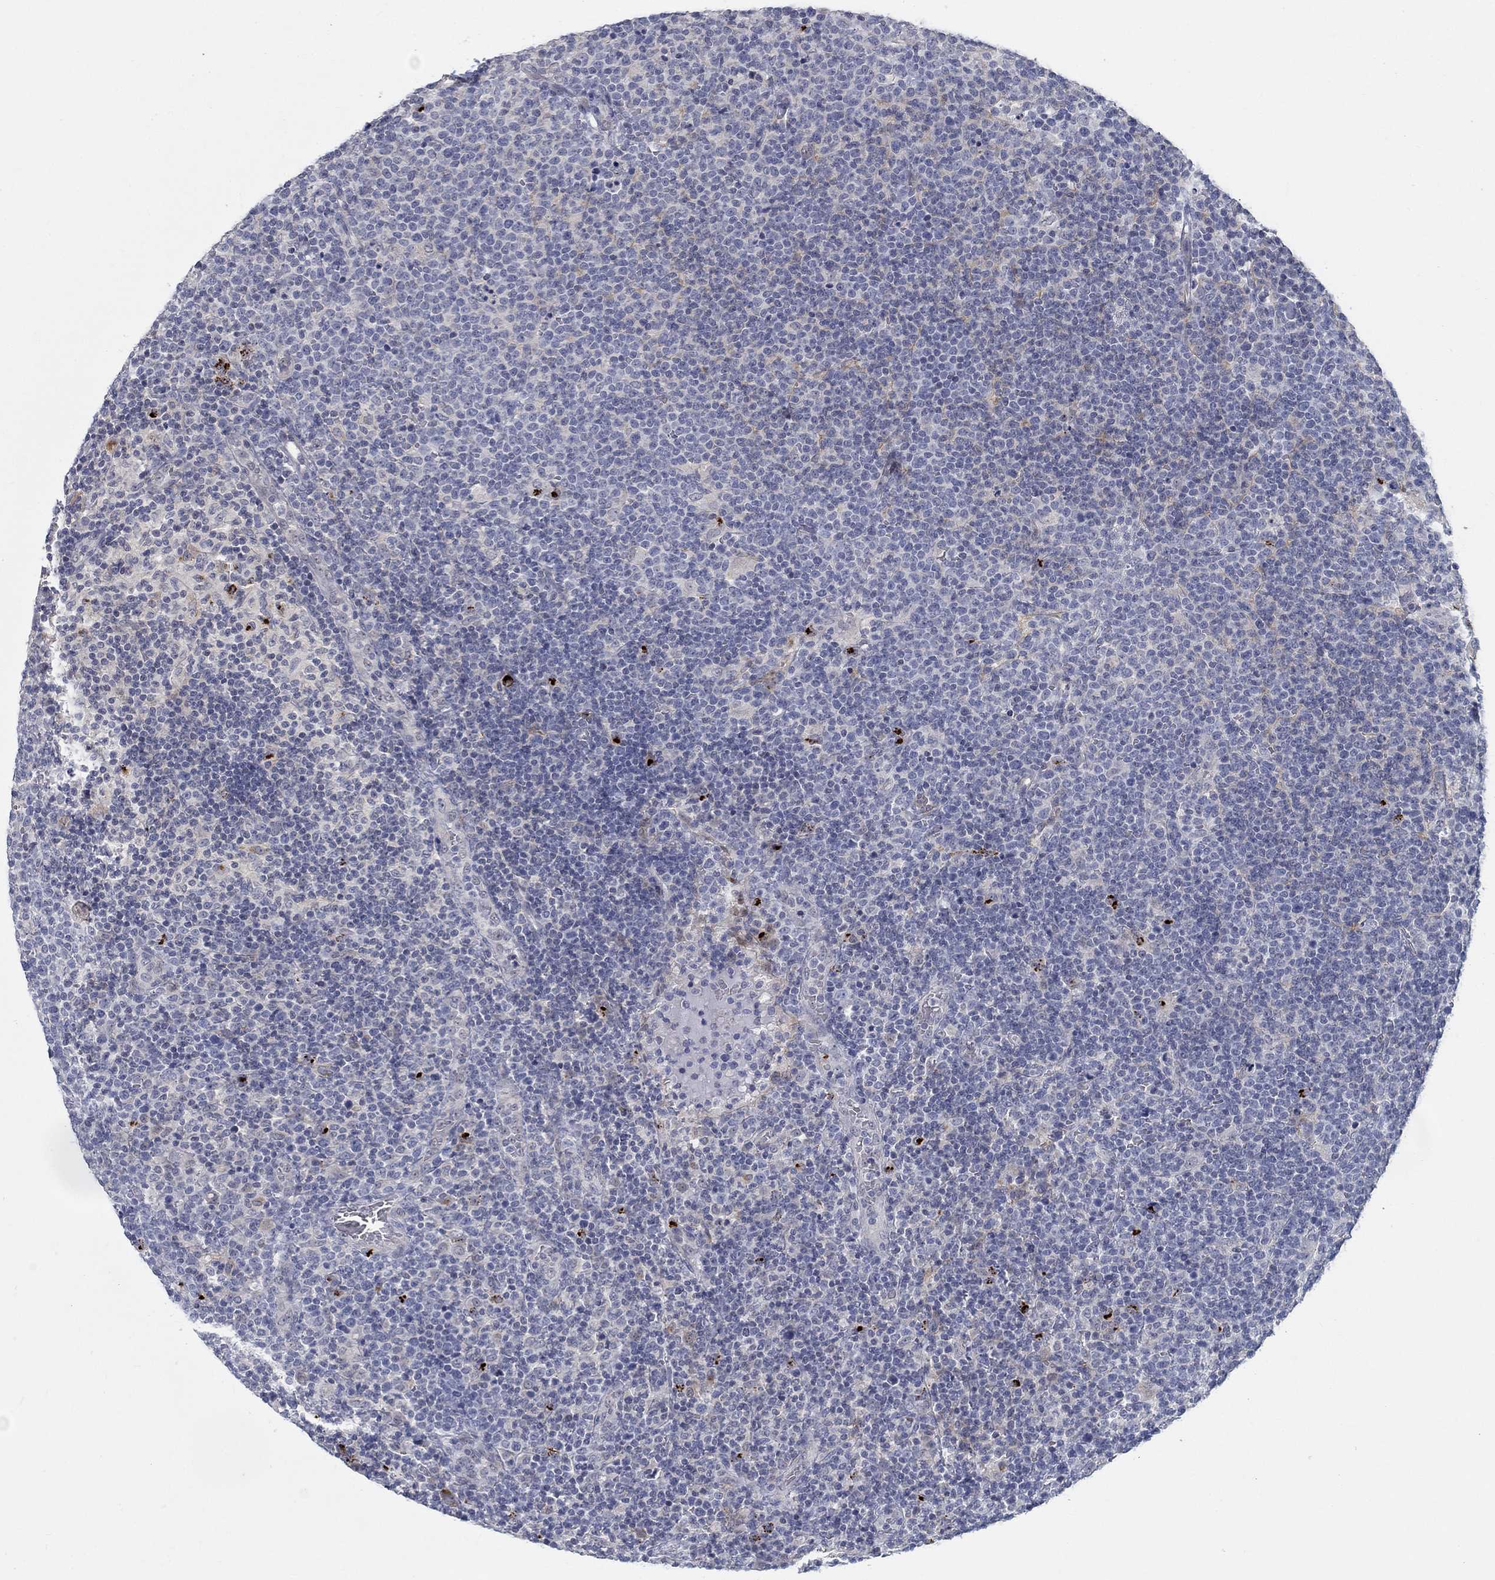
{"staining": {"intensity": "negative", "quantity": "none", "location": "none"}, "tissue": "lymphoma", "cell_type": "Tumor cells", "image_type": "cancer", "snomed": [{"axis": "morphology", "description": "Malignant lymphoma, non-Hodgkin's type, High grade"}, {"axis": "topography", "description": "Lymph node"}], "caption": "The photomicrograph exhibits no staining of tumor cells in malignant lymphoma, non-Hodgkin's type (high-grade).", "gene": "MTSS2", "patient": {"sex": "male", "age": 61}}